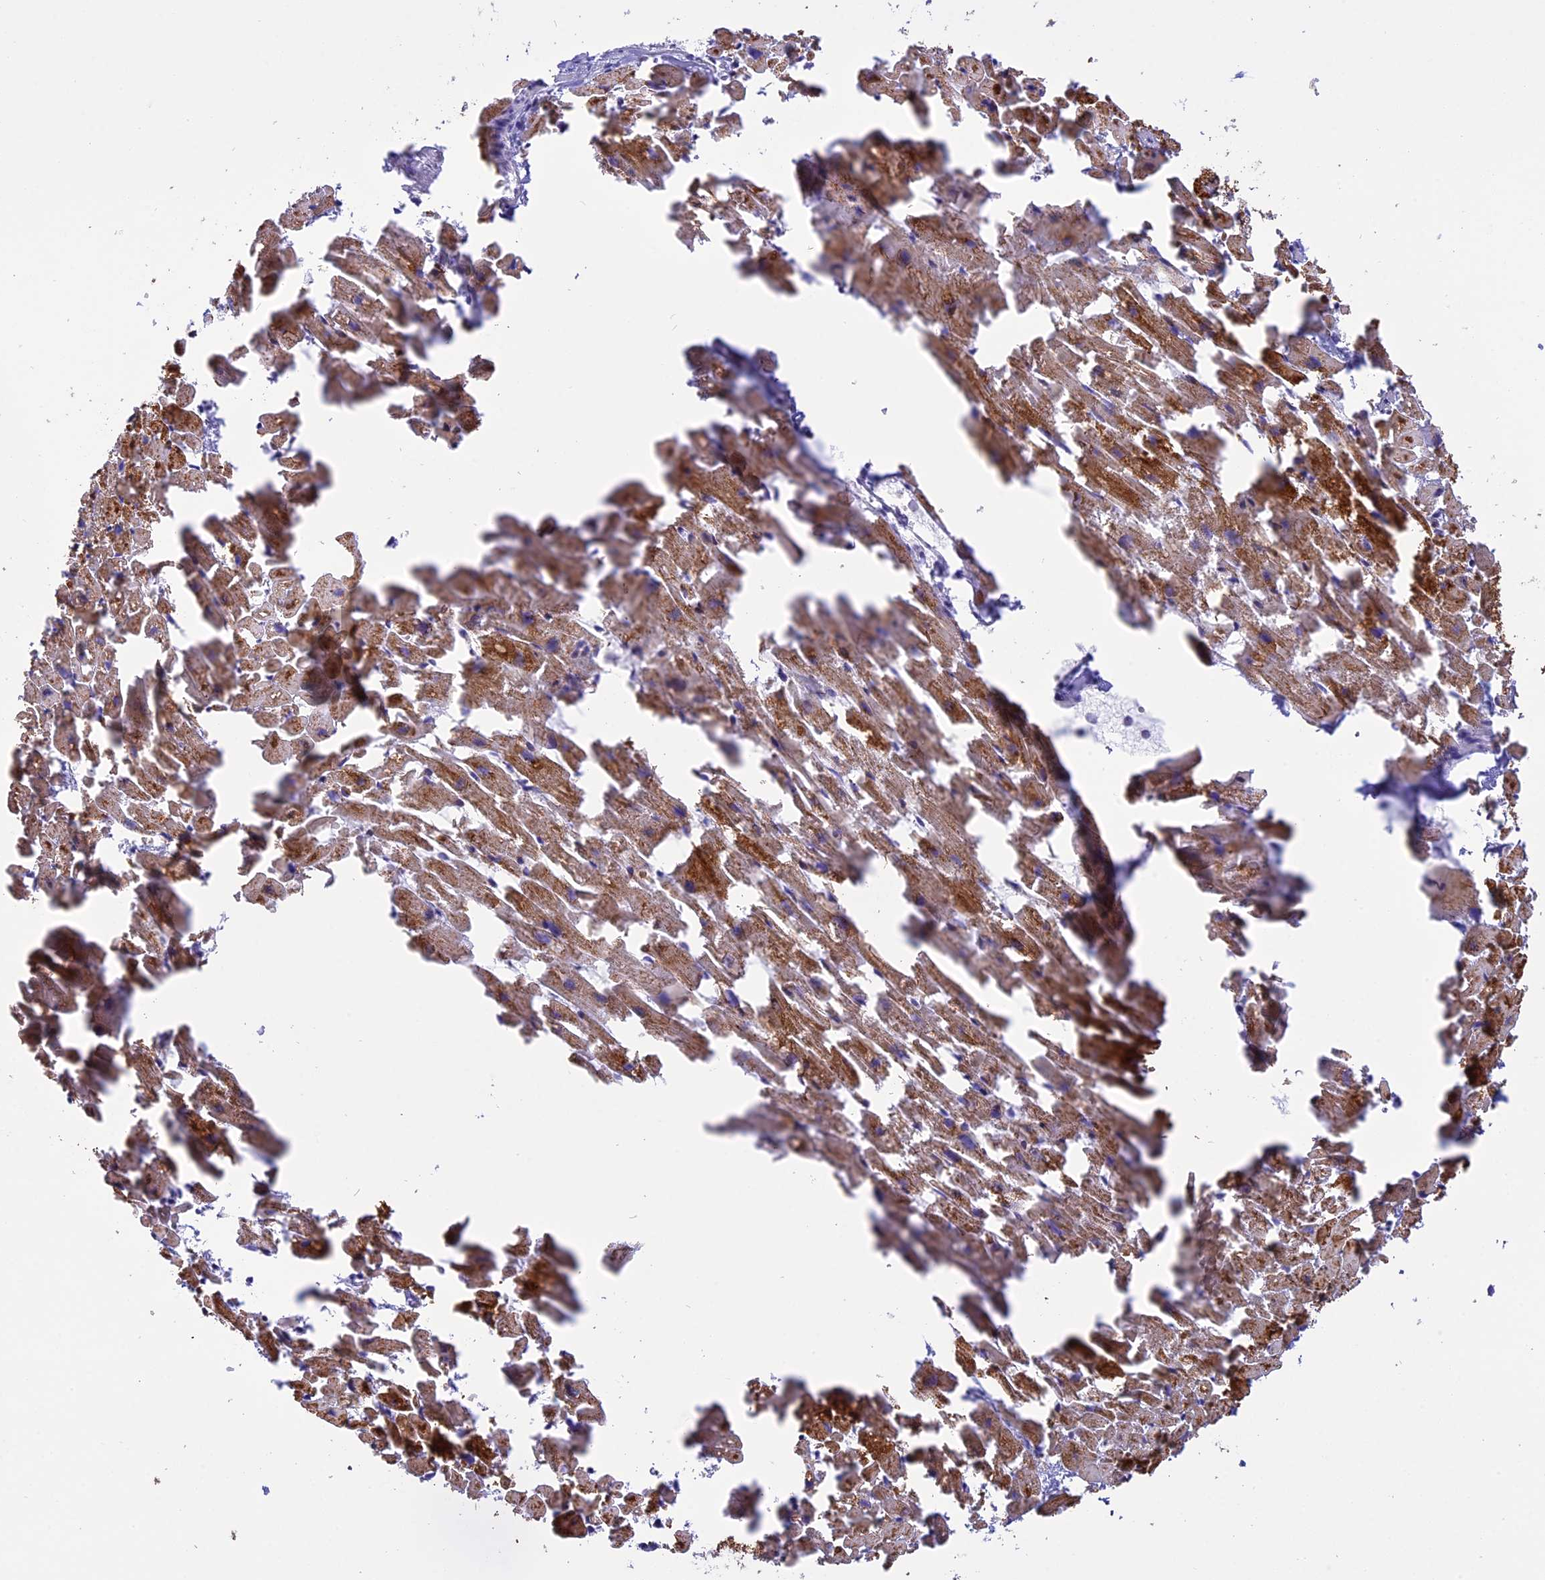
{"staining": {"intensity": "strong", "quantity": ">75%", "location": "cytoplasmic/membranous"}, "tissue": "heart muscle", "cell_type": "Cardiomyocytes", "image_type": "normal", "snomed": [{"axis": "morphology", "description": "Normal tissue, NOS"}, {"axis": "topography", "description": "Heart"}], "caption": "IHC (DAB (3,3'-diaminobenzidine)) staining of benign heart muscle displays strong cytoplasmic/membranous protein positivity in approximately >75% of cardiomyocytes. The protein of interest is shown in brown color, while the nuclei are stained blue.", "gene": "KCNG1", "patient": {"sex": "female", "age": 64}}